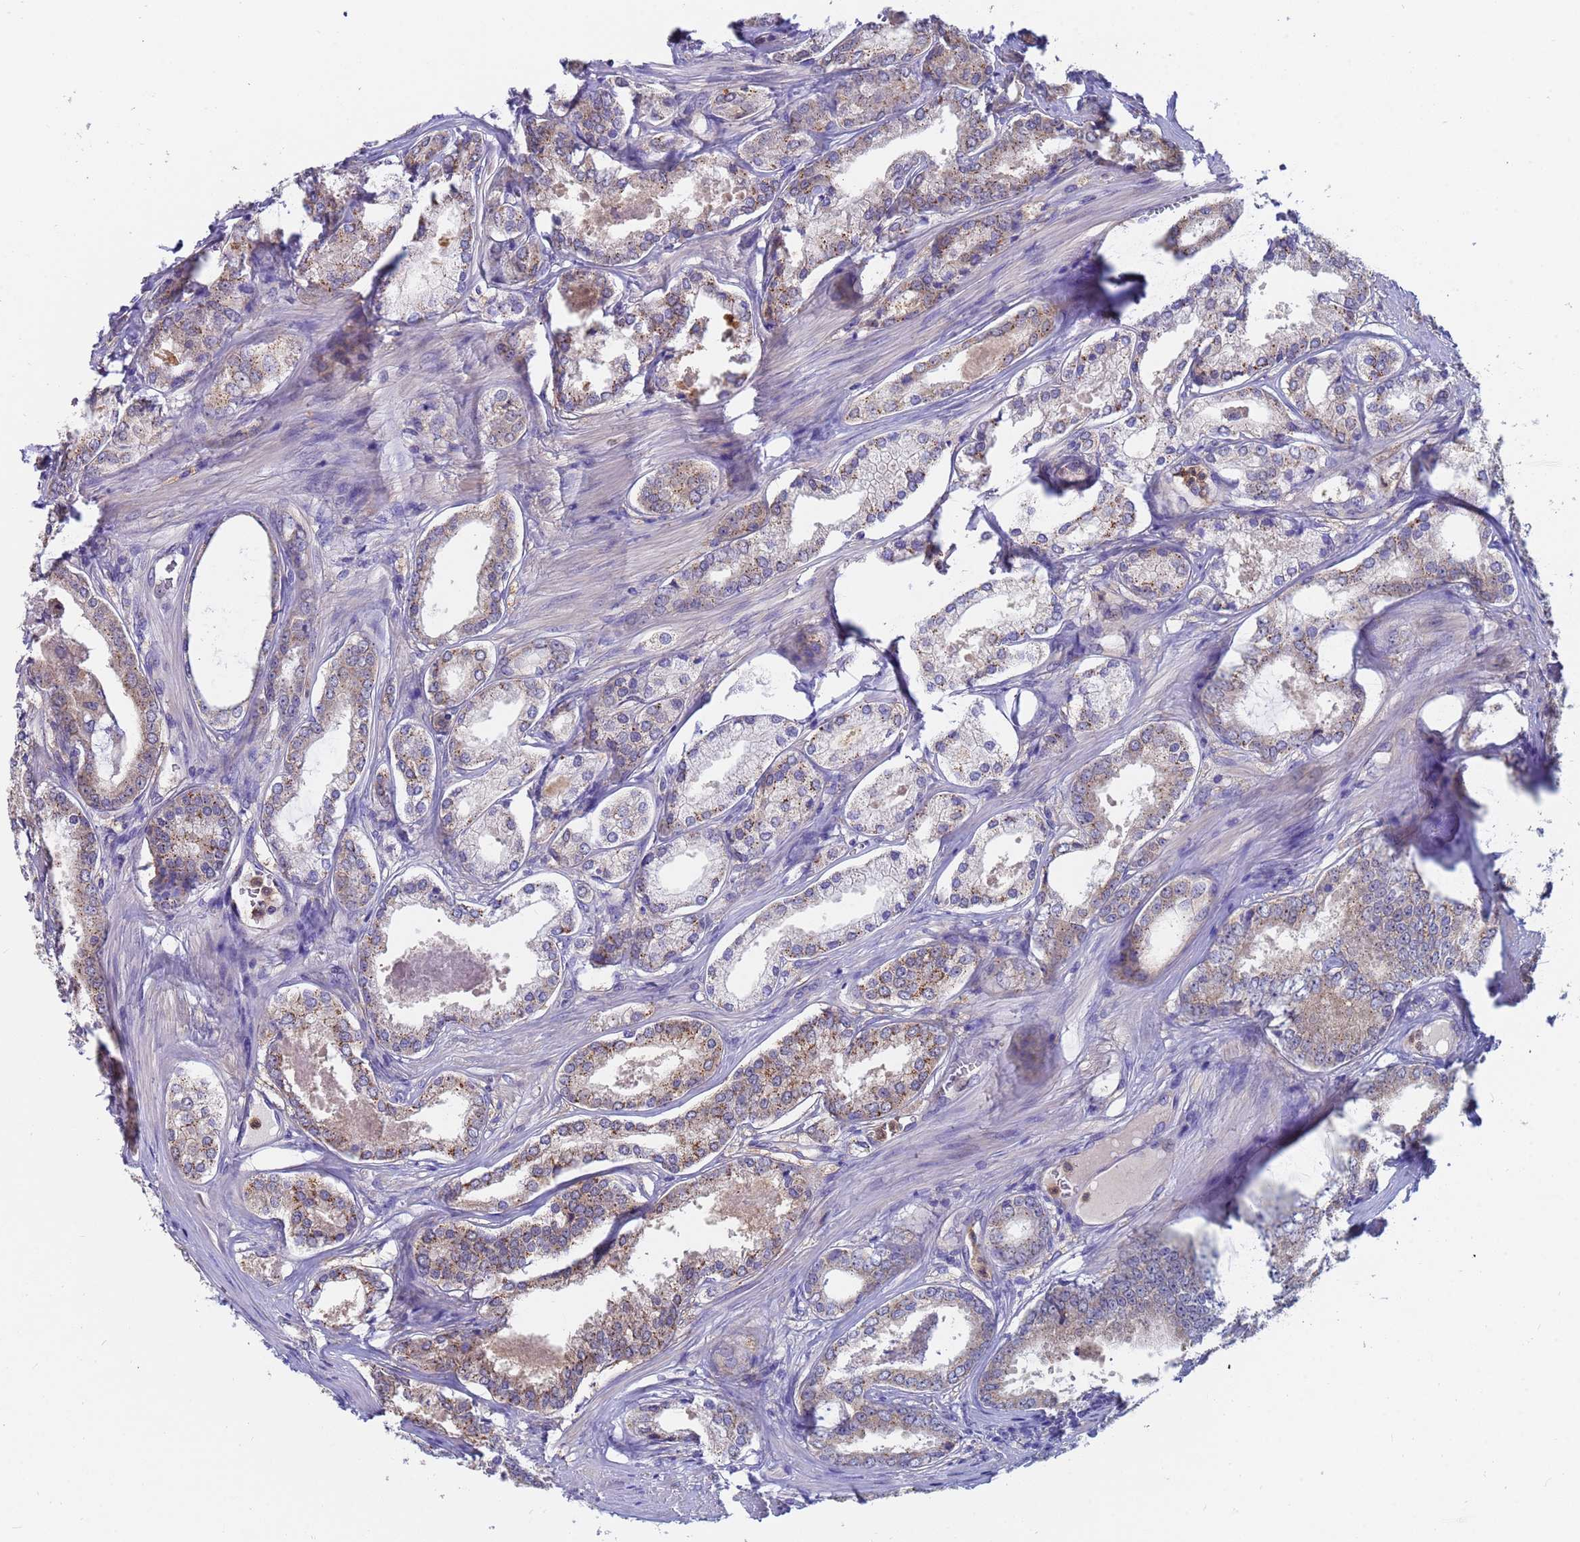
{"staining": {"intensity": "moderate", "quantity": "25%-75%", "location": "cytoplasmic/membranous"}, "tissue": "prostate cancer", "cell_type": "Tumor cells", "image_type": "cancer", "snomed": [{"axis": "morphology", "description": "Adenocarcinoma, Low grade"}, {"axis": "topography", "description": "Prostate"}], "caption": "About 25%-75% of tumor cells in human prostate cancer (adenocarcinoma (low-grade)) reveal moderate cytoplasmic/membranous protein positivity as visualized by brown immunohistochemical staining.", "gene": "TTLL11", "patient": {"sex": "male", "age": 68}}